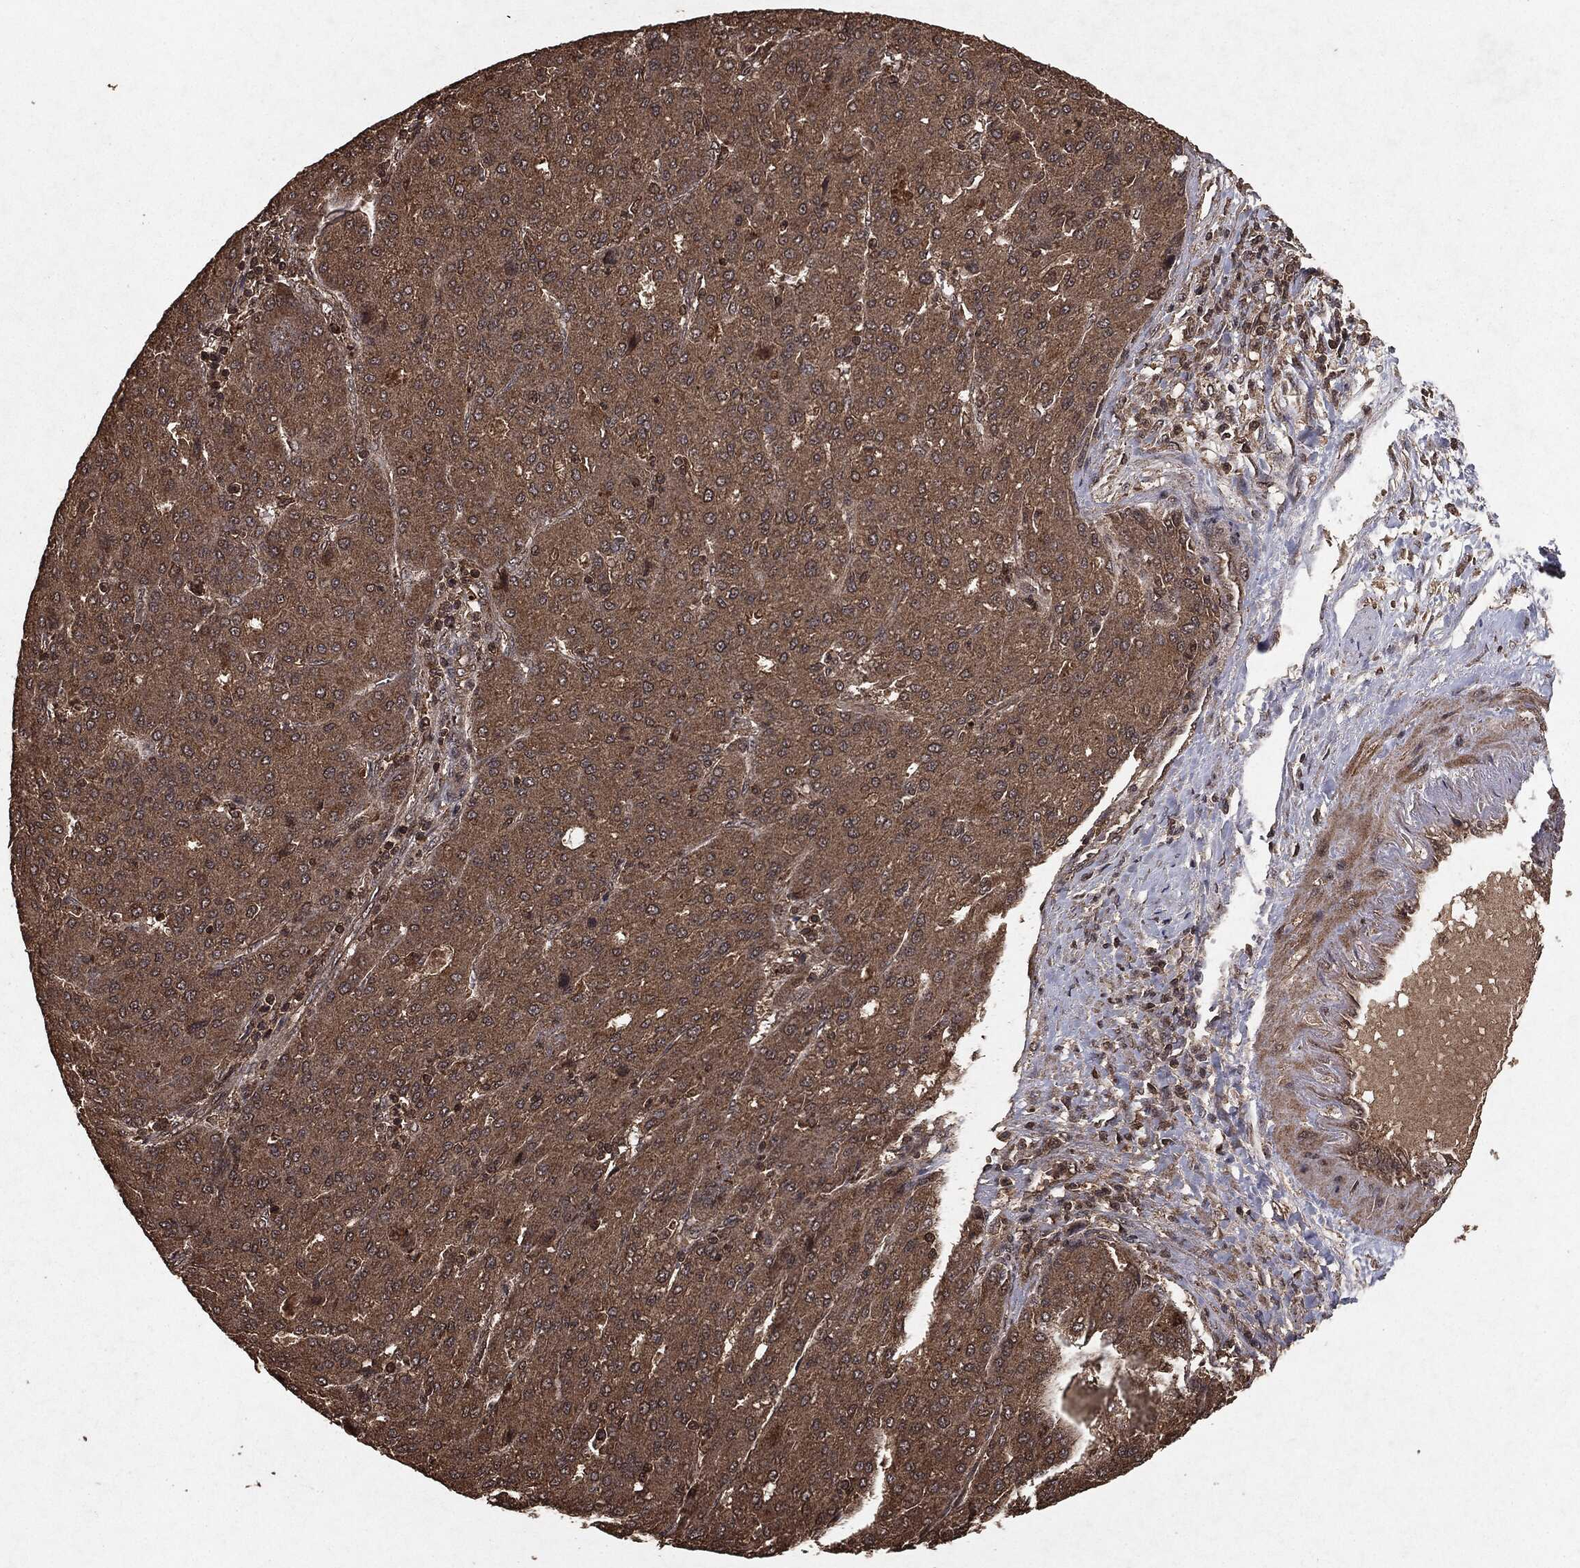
{"staining": {"intensity": "moderate", "quantity": ">75%", "location": "cytoplasmic/membranous"}, "tissue": "liver cancer", "cell_type": "Tumor cells", "image_type": "cancer", "snomed": [{"axis": "morphology", "description": "Carcinoma, Hepatocellular, NOS"}, {"axis": "topography", "description": "Liver"}], "caption": "This is an image of immunohistochemistry (IHC) staining of liver cancer, which shows moderate positivity in the cytoplasmic/membranous of tumor cells.", "gene": "NME1", "patient": {"sex": "male", "age": 65}}